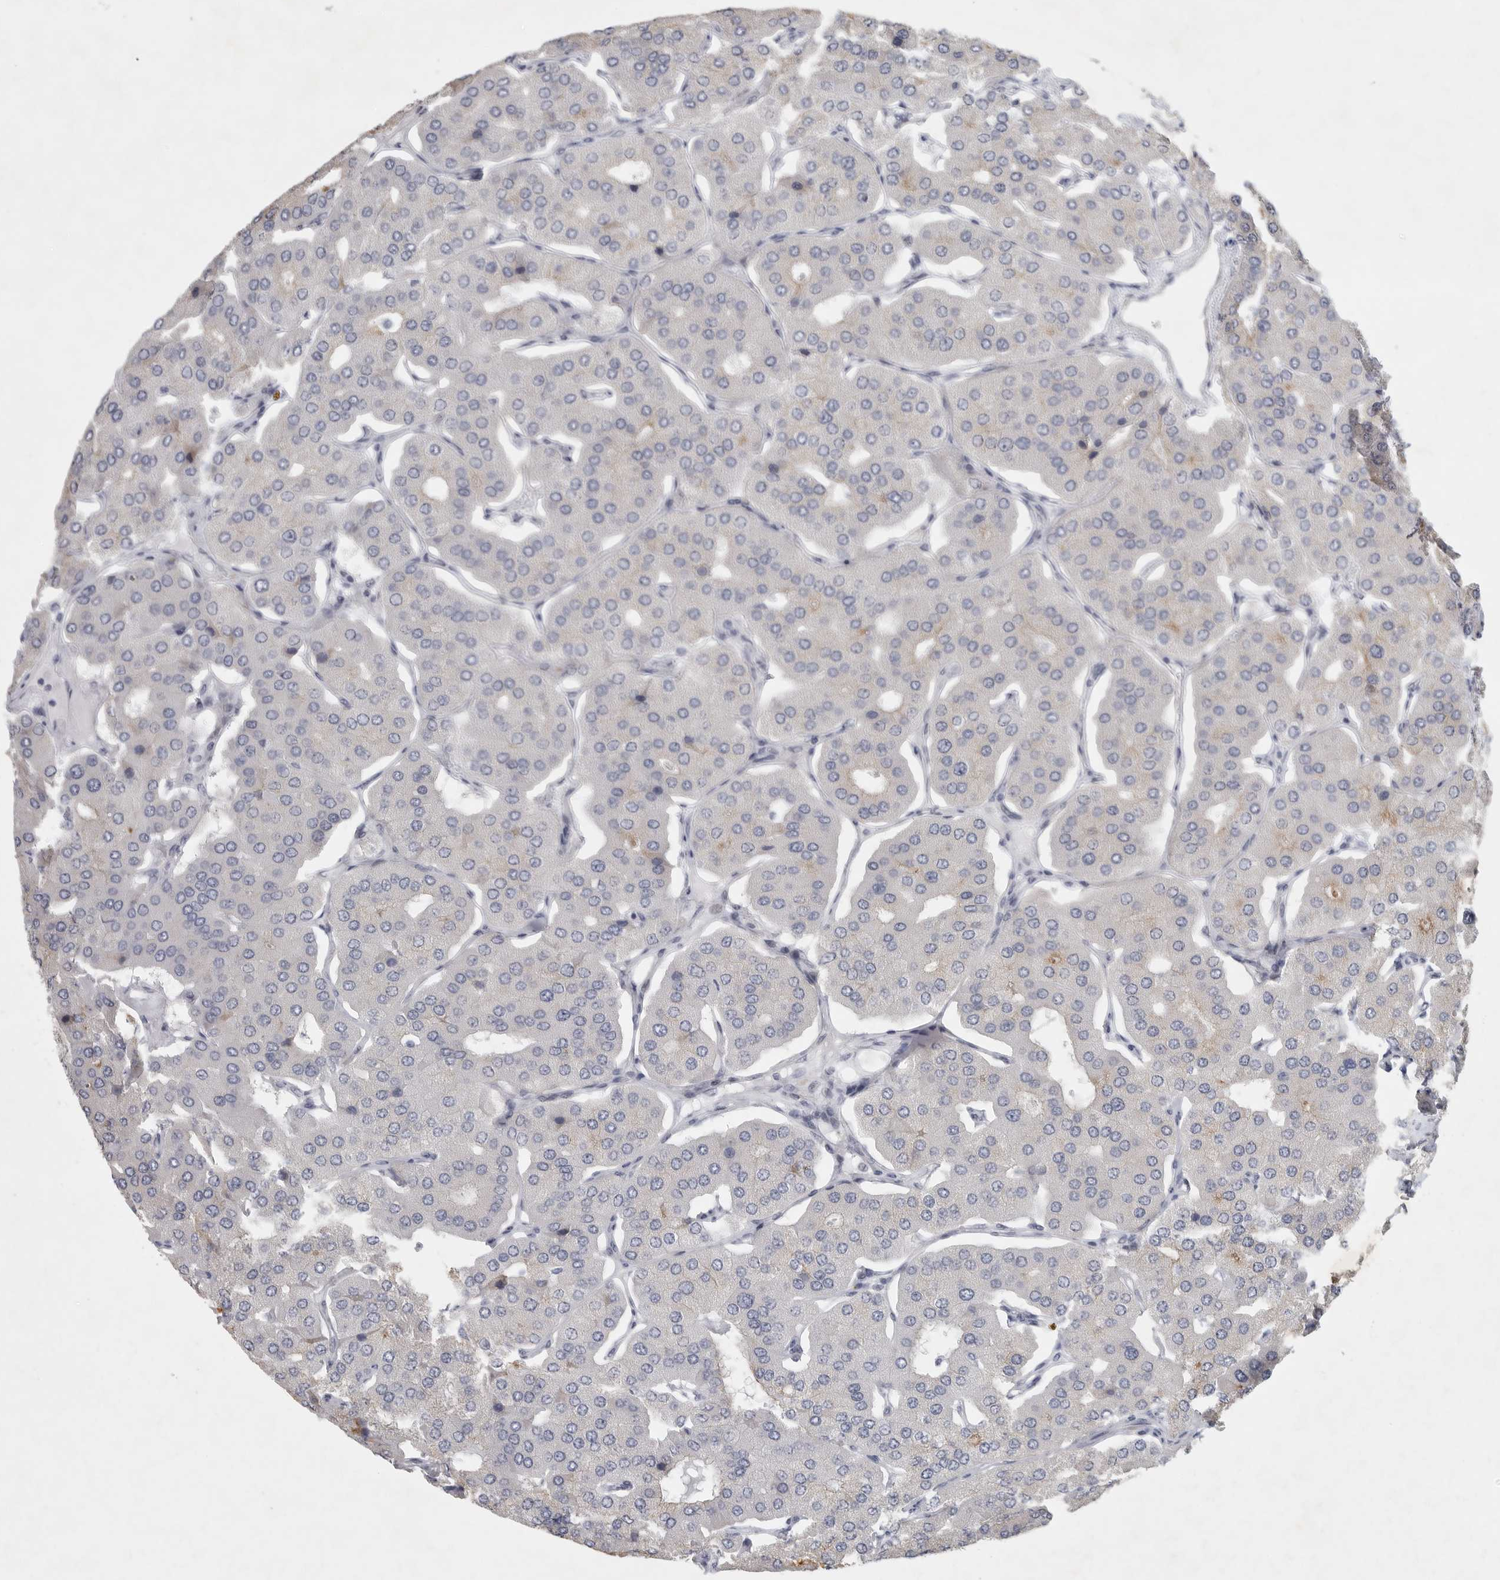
{"staining": {"intensity": "negative", "quantity": "none", "location": "none"}, "tissue": "parathyroid gland", "cell_type": "Glandular cells", "image_type": "normal", "snomed": [{"axis": "morphology", "description": "Normal tissue, NOS"}, {"axis": "morphology", "description": "Adenoma, NOS"}, {"axis": "topography", "description": "Parathyroid gland"}], "caption": "IHC of unremarkable parathyroid gland displays no staining in glandular cells. Brightfield microscopy of IHC stained with DAB (brown) and hematoxylin (blue), captured at high magnification.", "gene": "TNR", "patient": {"sex": "female", "age": 86}}